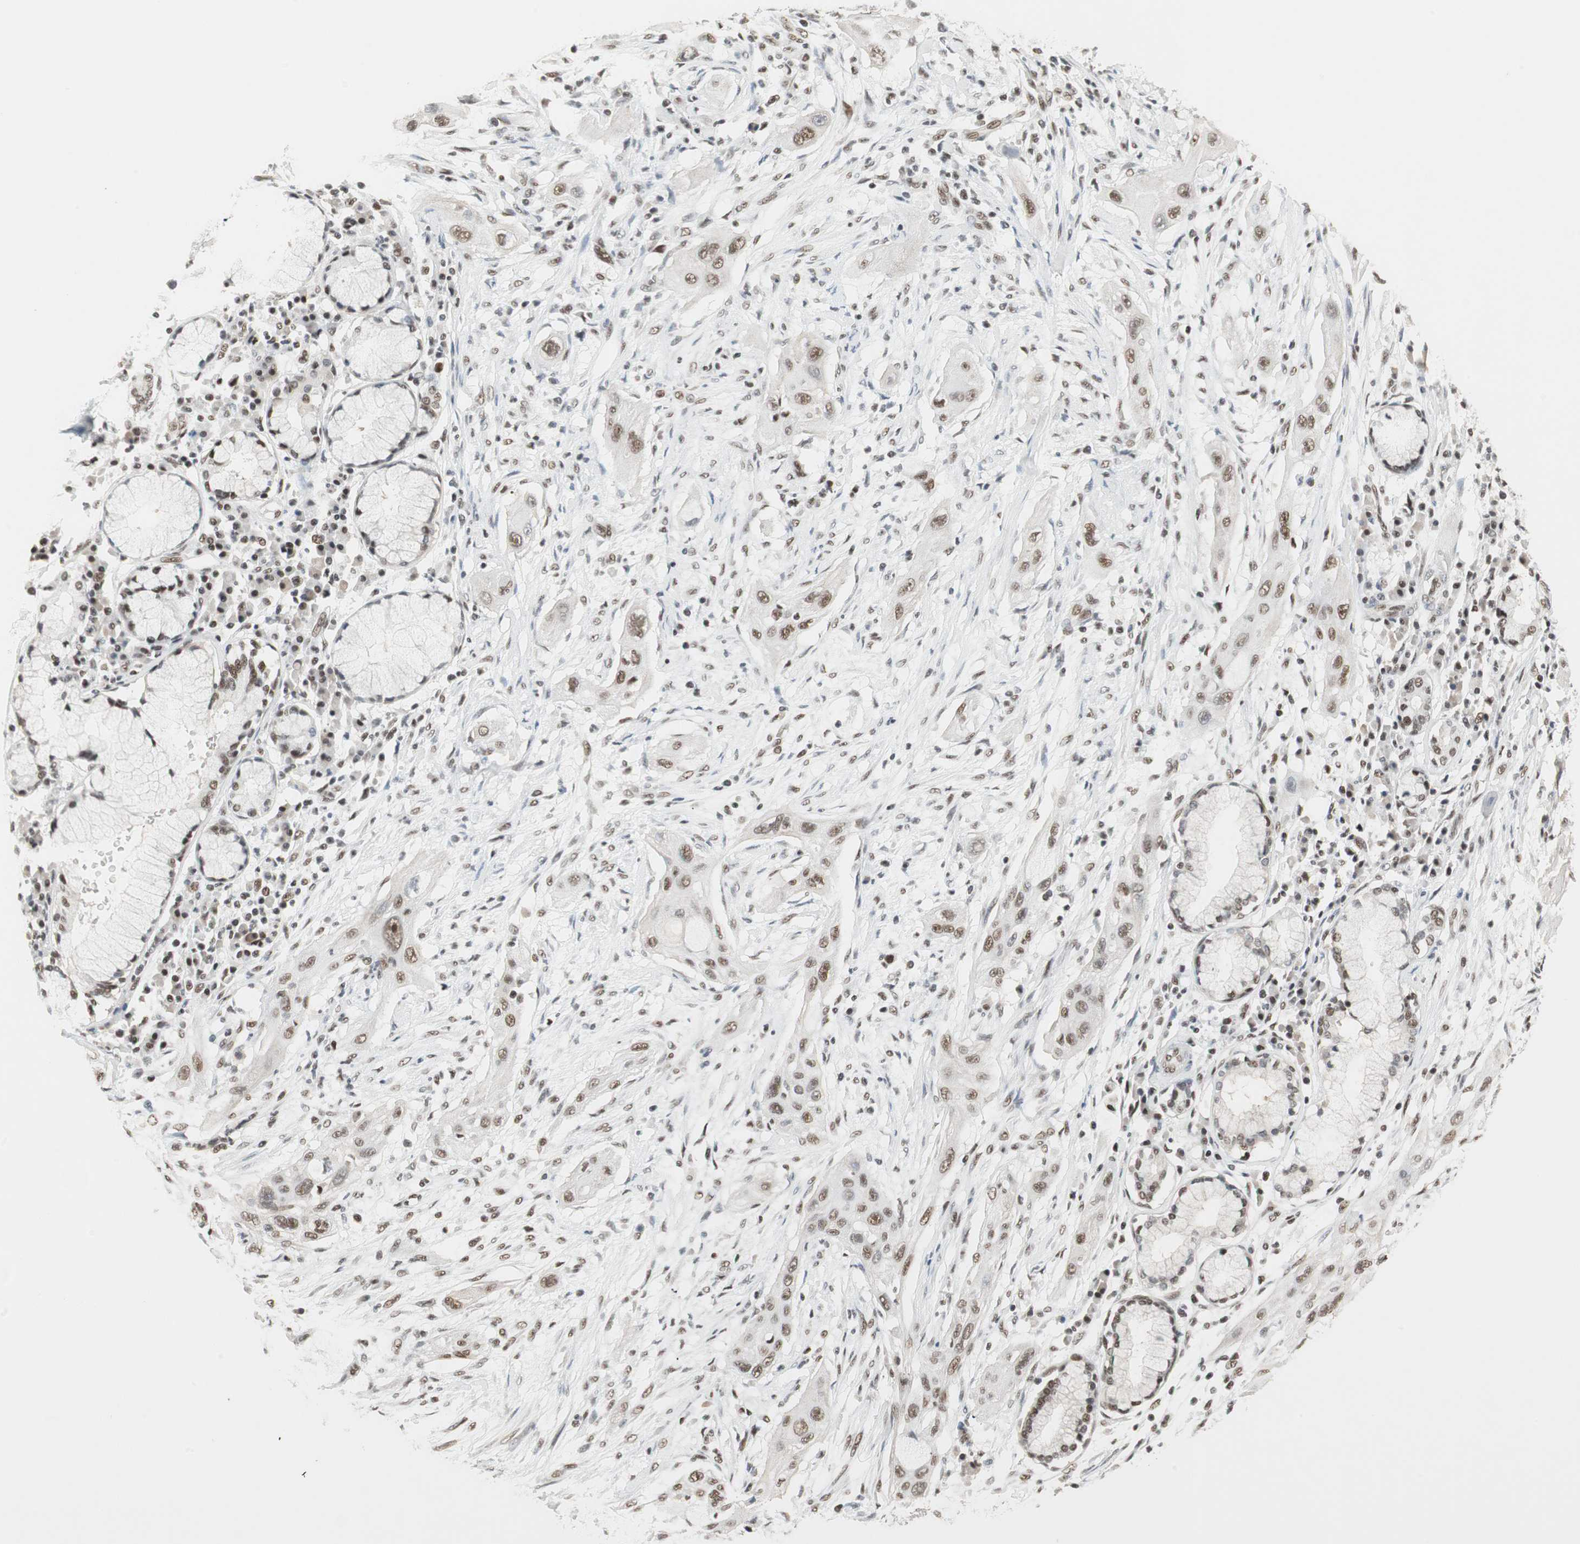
{"staining": {"intensity": "moderate", "quantity": ">75%", "location": "nuclear"}, "tissue": "lung cancer", "cell_type": "Tumor cells", "image_type": "cancer", "snomed": [{"axis": "morphology", "description": "Squamous cell carcinoma, NOS"}, {"axis": "topography", "description": "Lung"}], "caption": "DAB immunohistochemical staining of lung cancer shows moderate nuclear protein staining in about >75% of tumor cells.", "gene": "RTF1", "patient": {"sex": "female", "age": 47}}